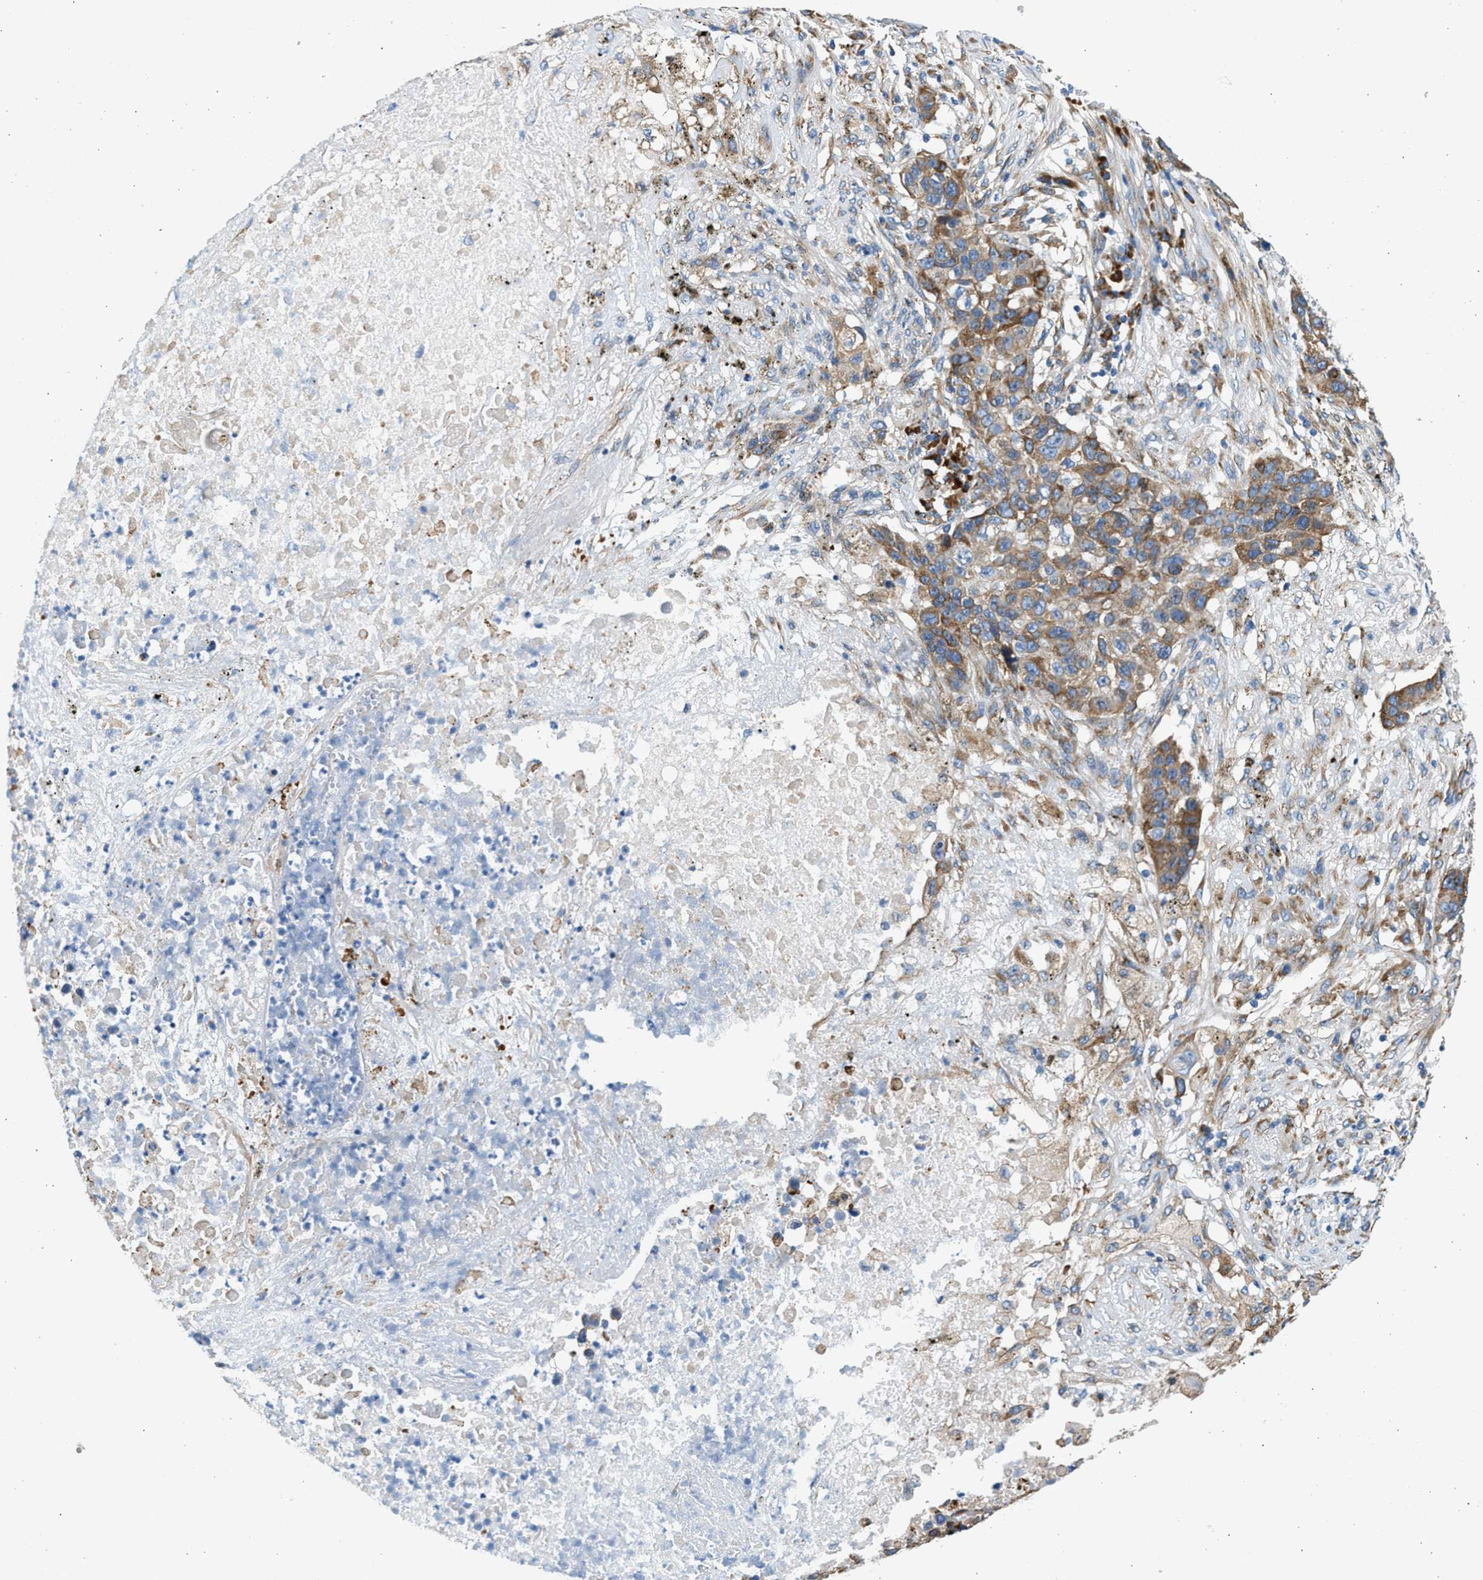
{"staining": {"intensity": "moderate", "quantity": ">75%", "location": "cytoplasmic/membranous"}, "tissue": "lung cancer", "cell_type": "Tumor cells", "image_type": "cancer", "snomed": [{"axis": "morphology", "description": "Squamous cell carcinoma, NOS"}, {"axis": "topography", "description": "Lung"}], "caption": "A photomicrograph showing moderate cytoplasmic/membranous expression in about >75% of tumor cells in lung cancer (squamous cell carcinoma), as visualized by brown immunohistochemical staining.", "gene": "CNTN6", "patient": {"sex": "male", "age": 57}}